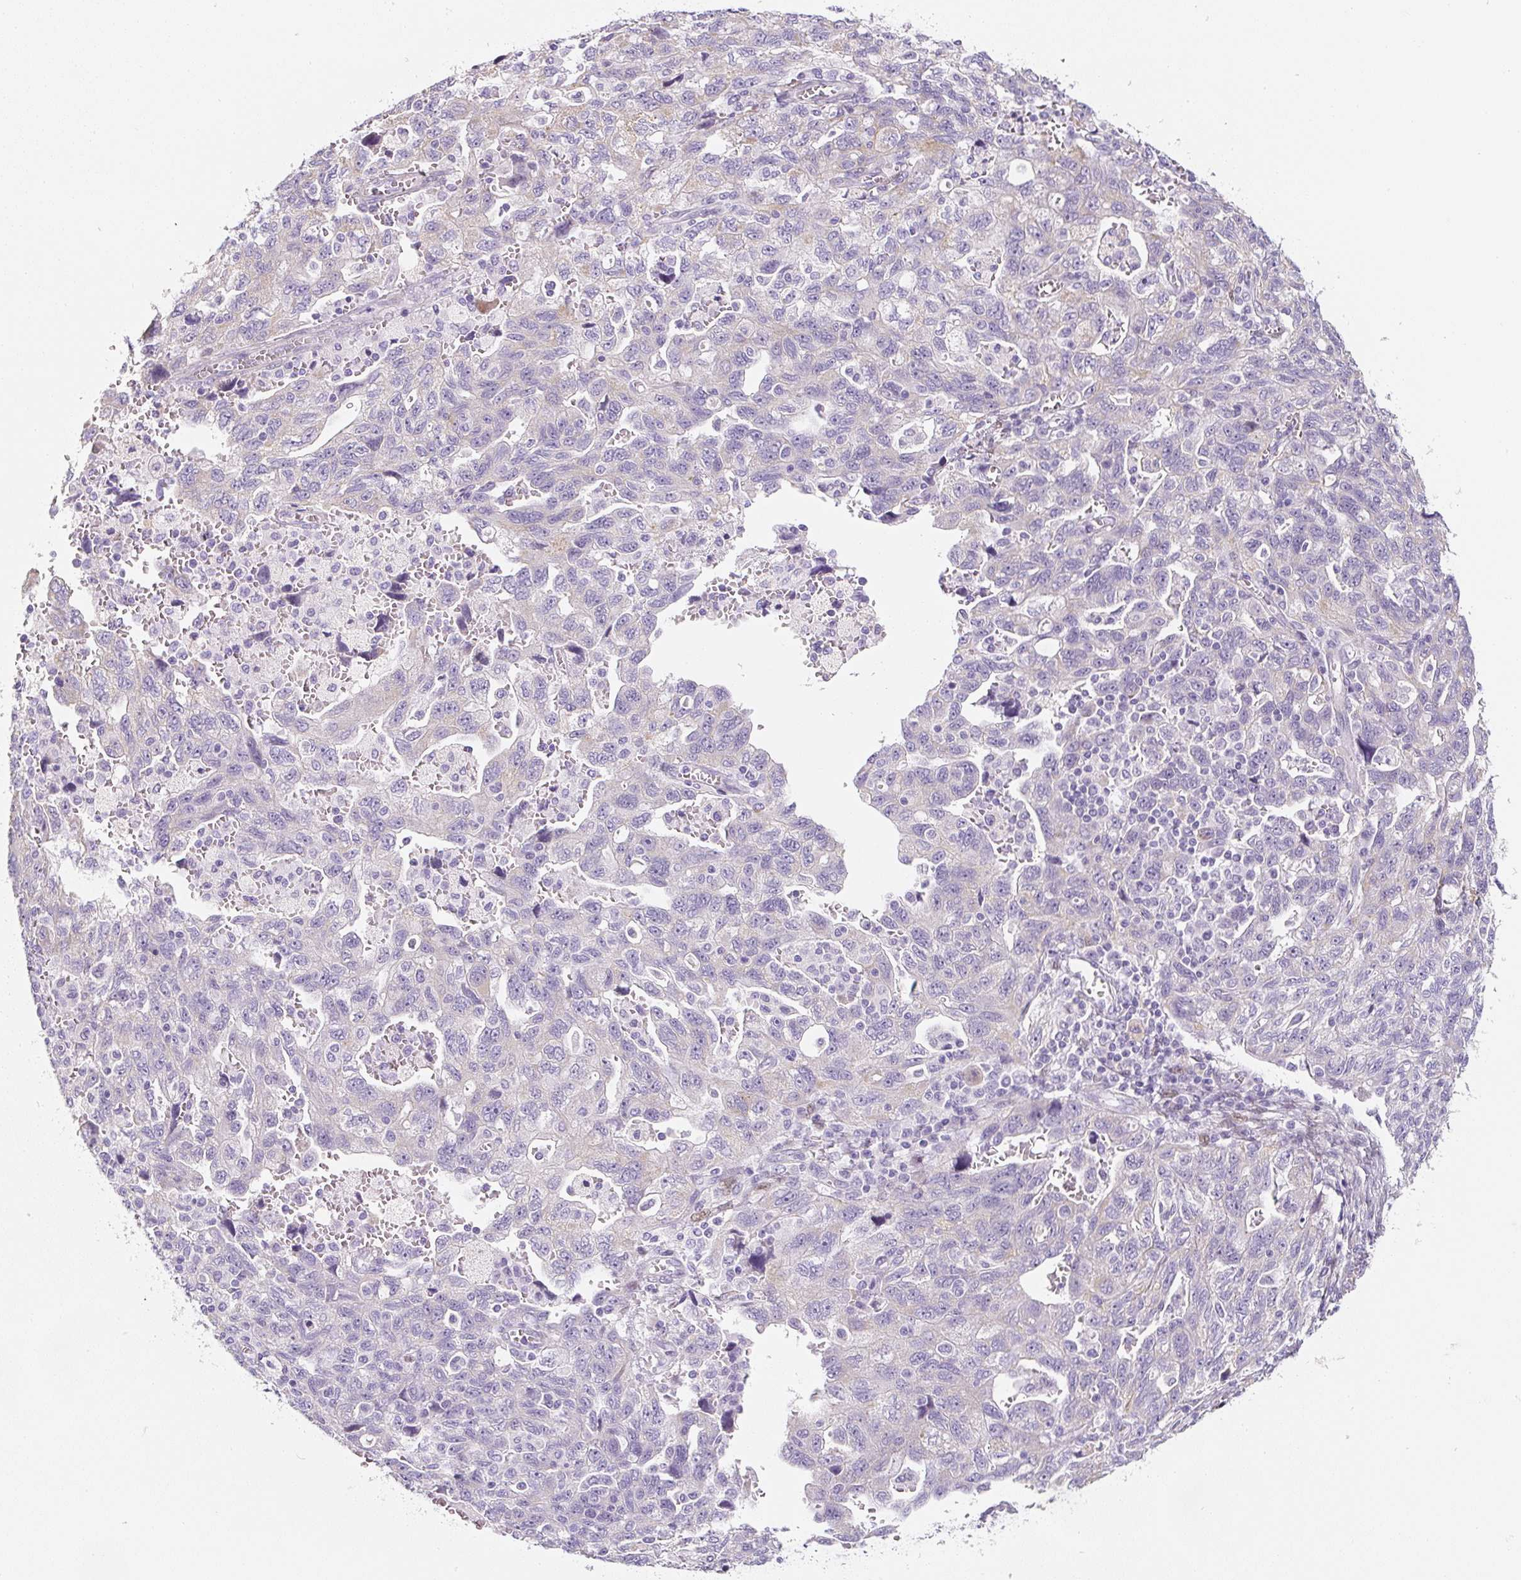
{"staining": {"intensity": "weak", "quantity": "<25%", "location": "cytoplasmic/membranous"}, "tissue": "ovarian cancer", "cell_type": "Tumor cells", "image_type": "cancer", "snomed": [{"axis": "morphology", "description": "Carcinoma, NOS"}, {"axis": "morphology", "description": "Cystadenocarcinoma, serous, NOS"}, {"axis": "topography", "description": "Ovary"}], "caption": "High power microscopy micrograph of an IHC photomicrograph of ovarian cancer, revealing no significant staining in tumor cells.", "gene": "PWWP3B", "patient": {"sex": "female", "age": 69}}